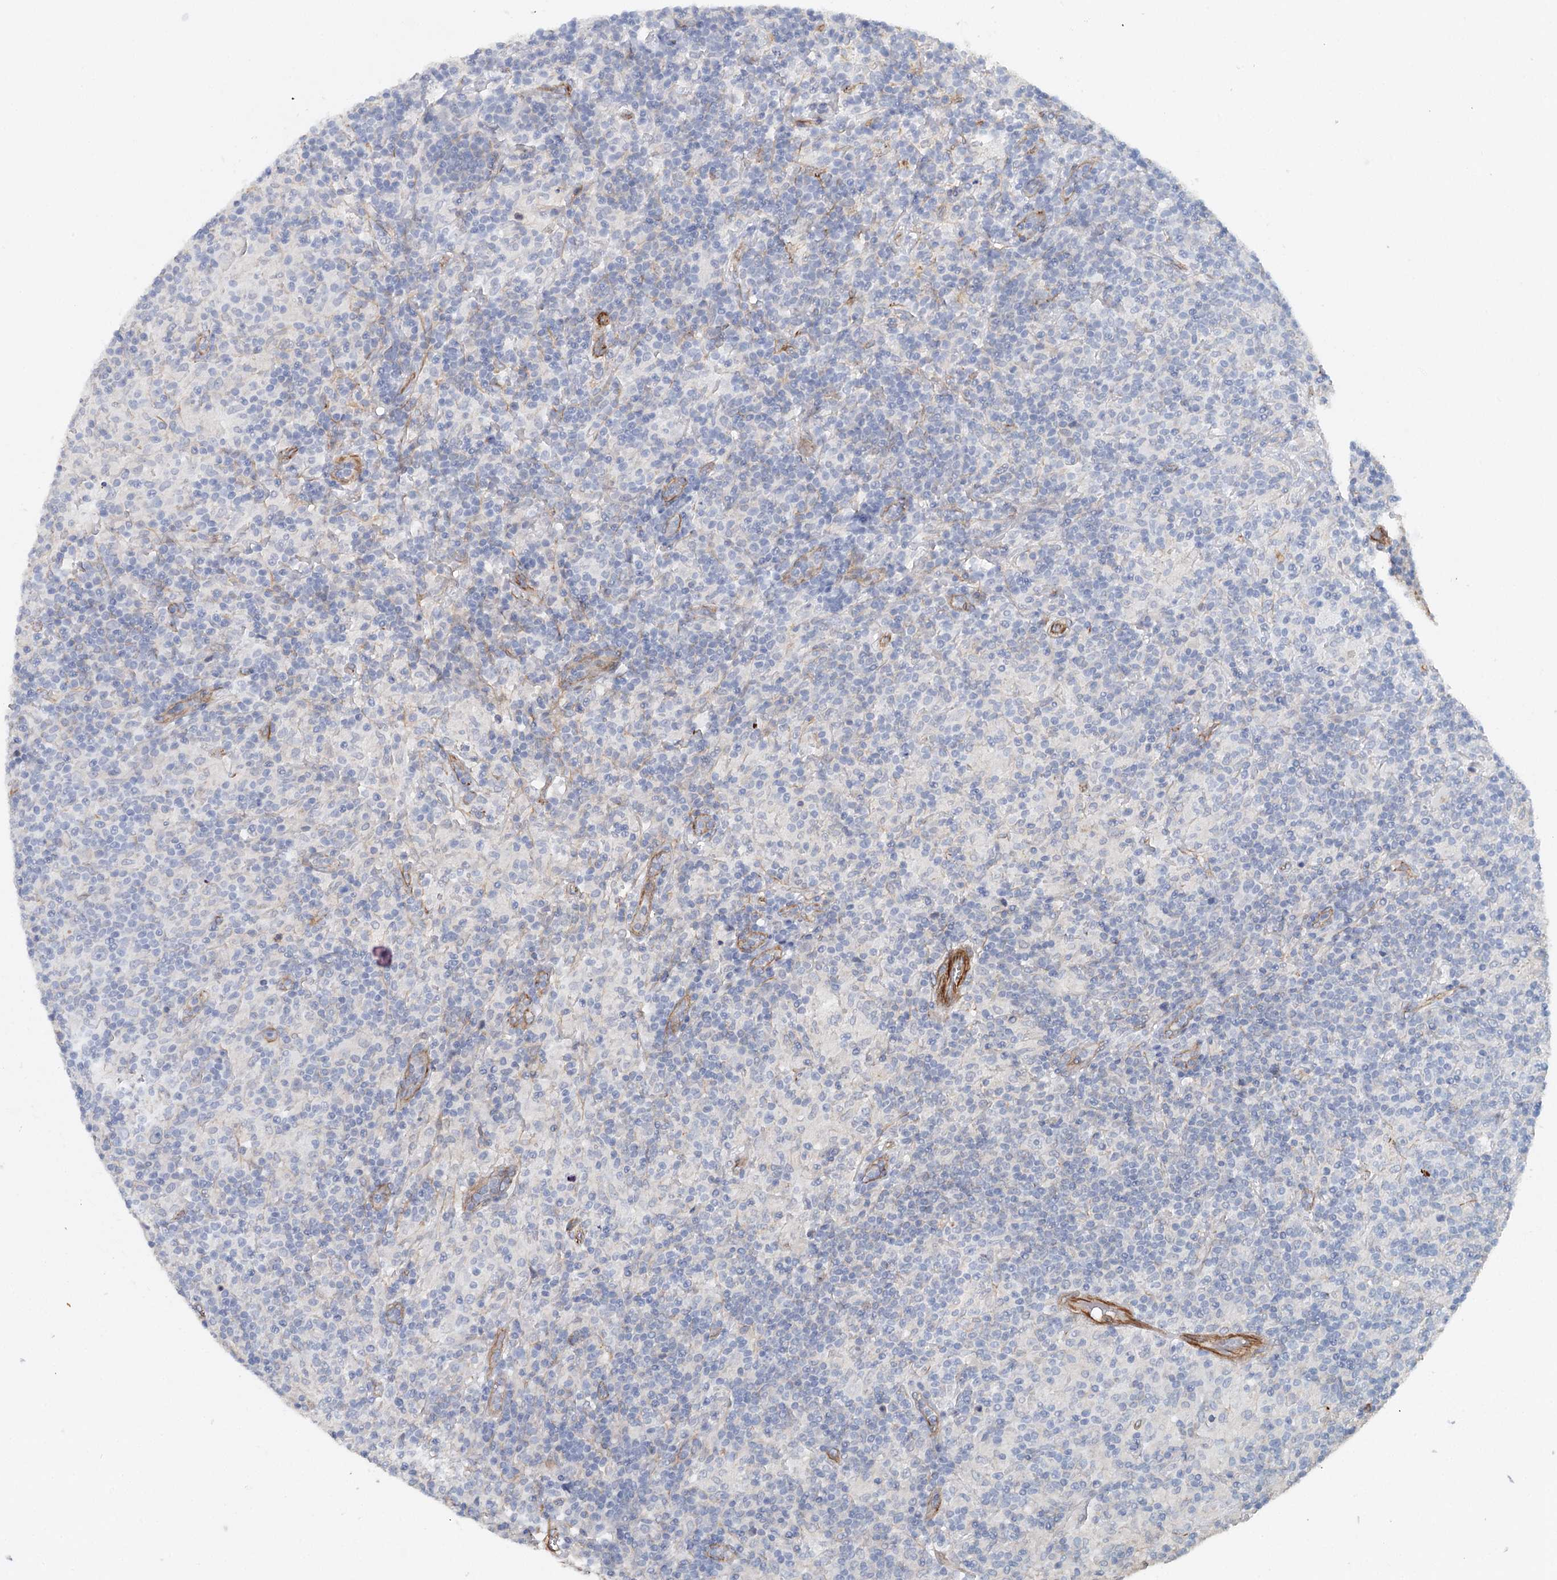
{"staining": {"intensity": "negative", "quantity": "none", "location": "none"}, "tissue": "lymphoma", "cell_type": "Tumor cells", "image_type": "cancer", "snomed": [{"axis": "morphology", "description": "Hodgkin's disease, NOS"}, {"axis": "topography", "description": "Lymph node"}], "caption": "Hodgkin's disease was stained to show a protein in brown. There is no significant expression in tumor cells.", "gene": "SYNPO", "patient": {"sex": "male", "age": 70}}